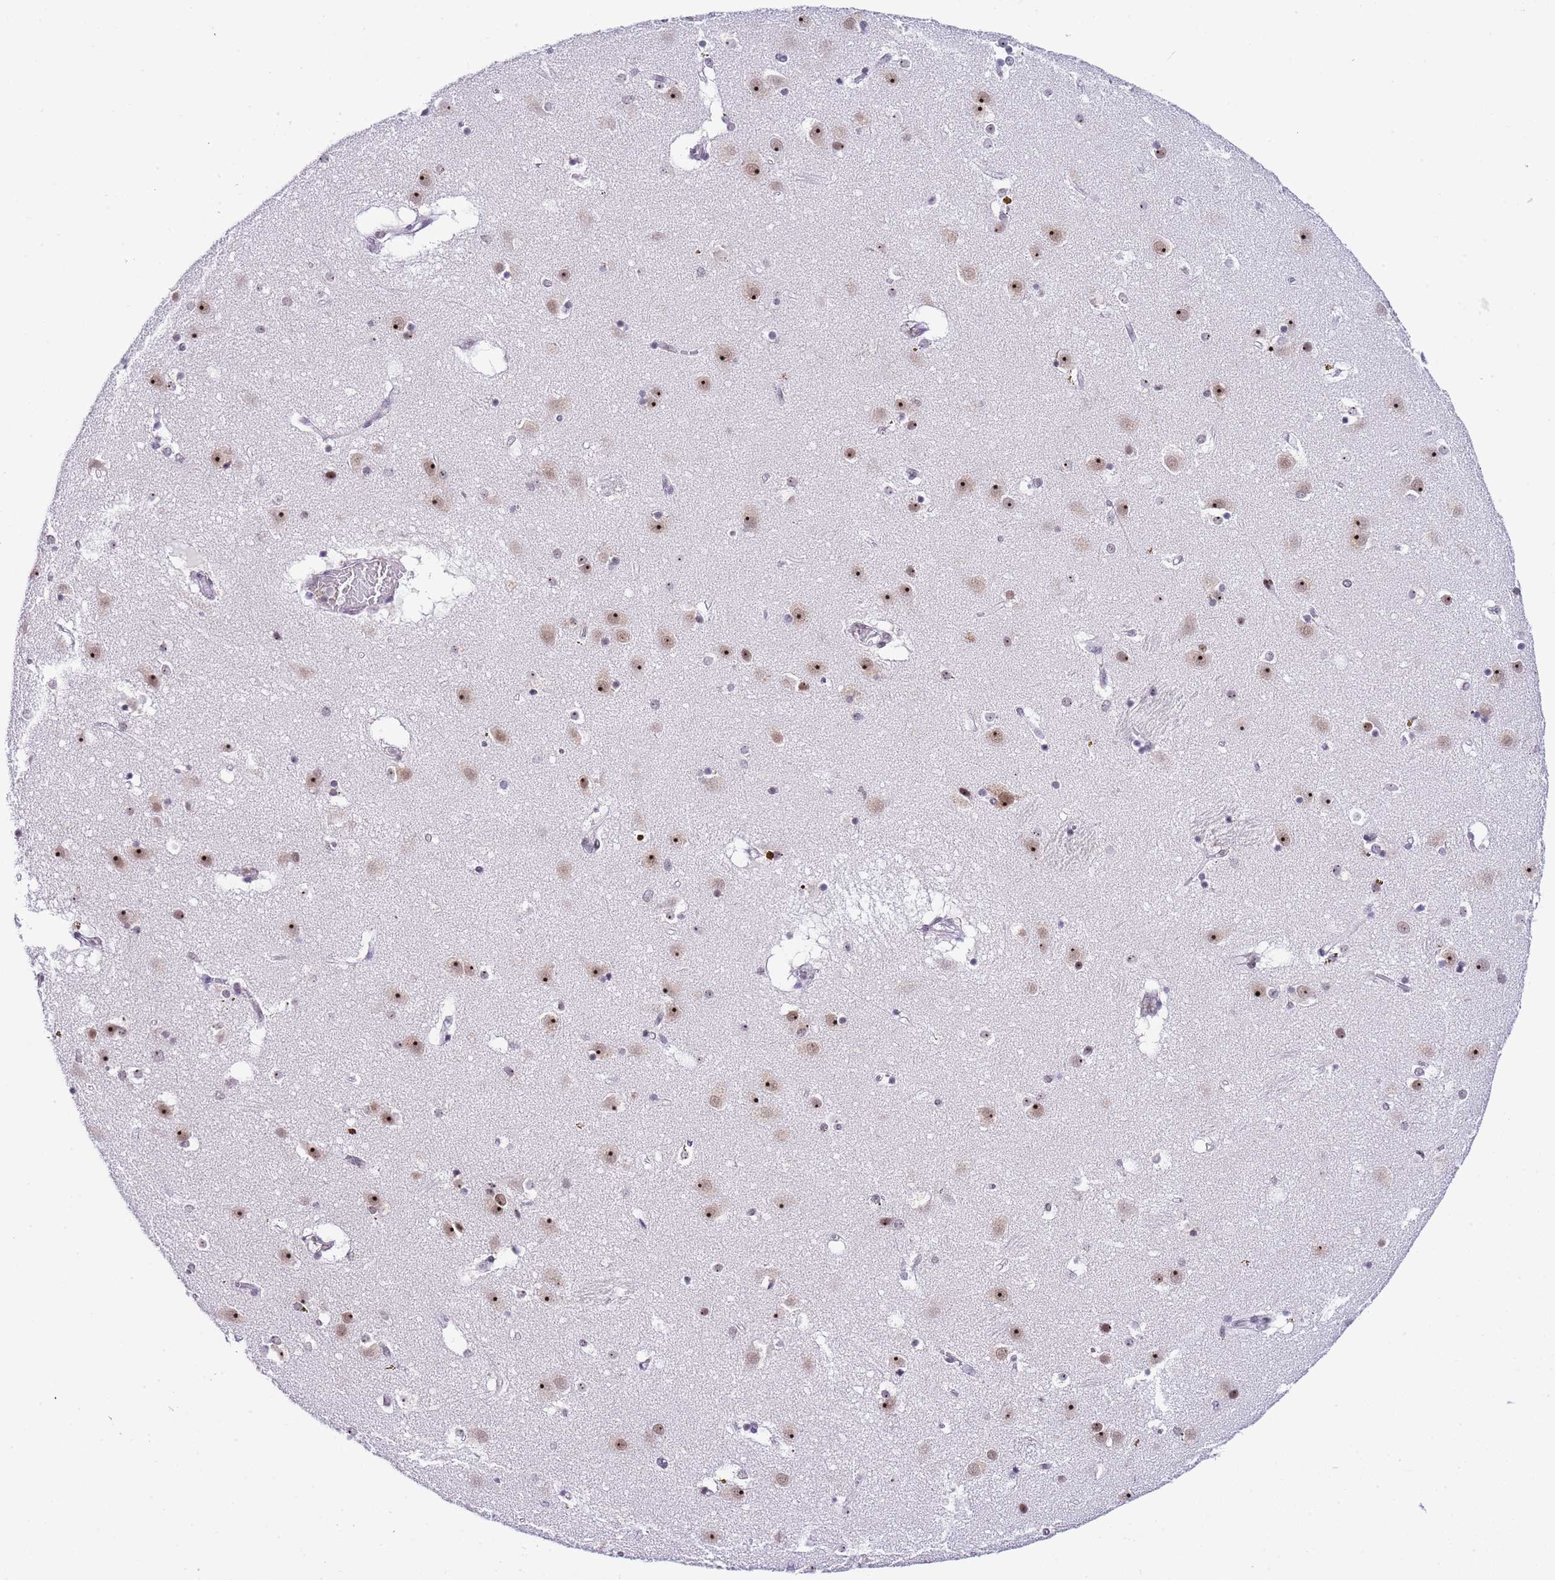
{"staining": {"intensity": "negative", "quantity": "none", "location": "none"}, "tissue": "caudate", "cell_type": "Glial cells", "image_type": "normal", "snomed": [{"axis": "morphology", "description": "Normal tissue, NOS"}, {"axis": "topography", "description": "Lateral ventricle wall"}], "caption": "Caudate stained for a protein using immunohistochemistry shows no positivity glial cells.", "gene": "NOP56", "patient": {"sex": "male", "age": 70}}